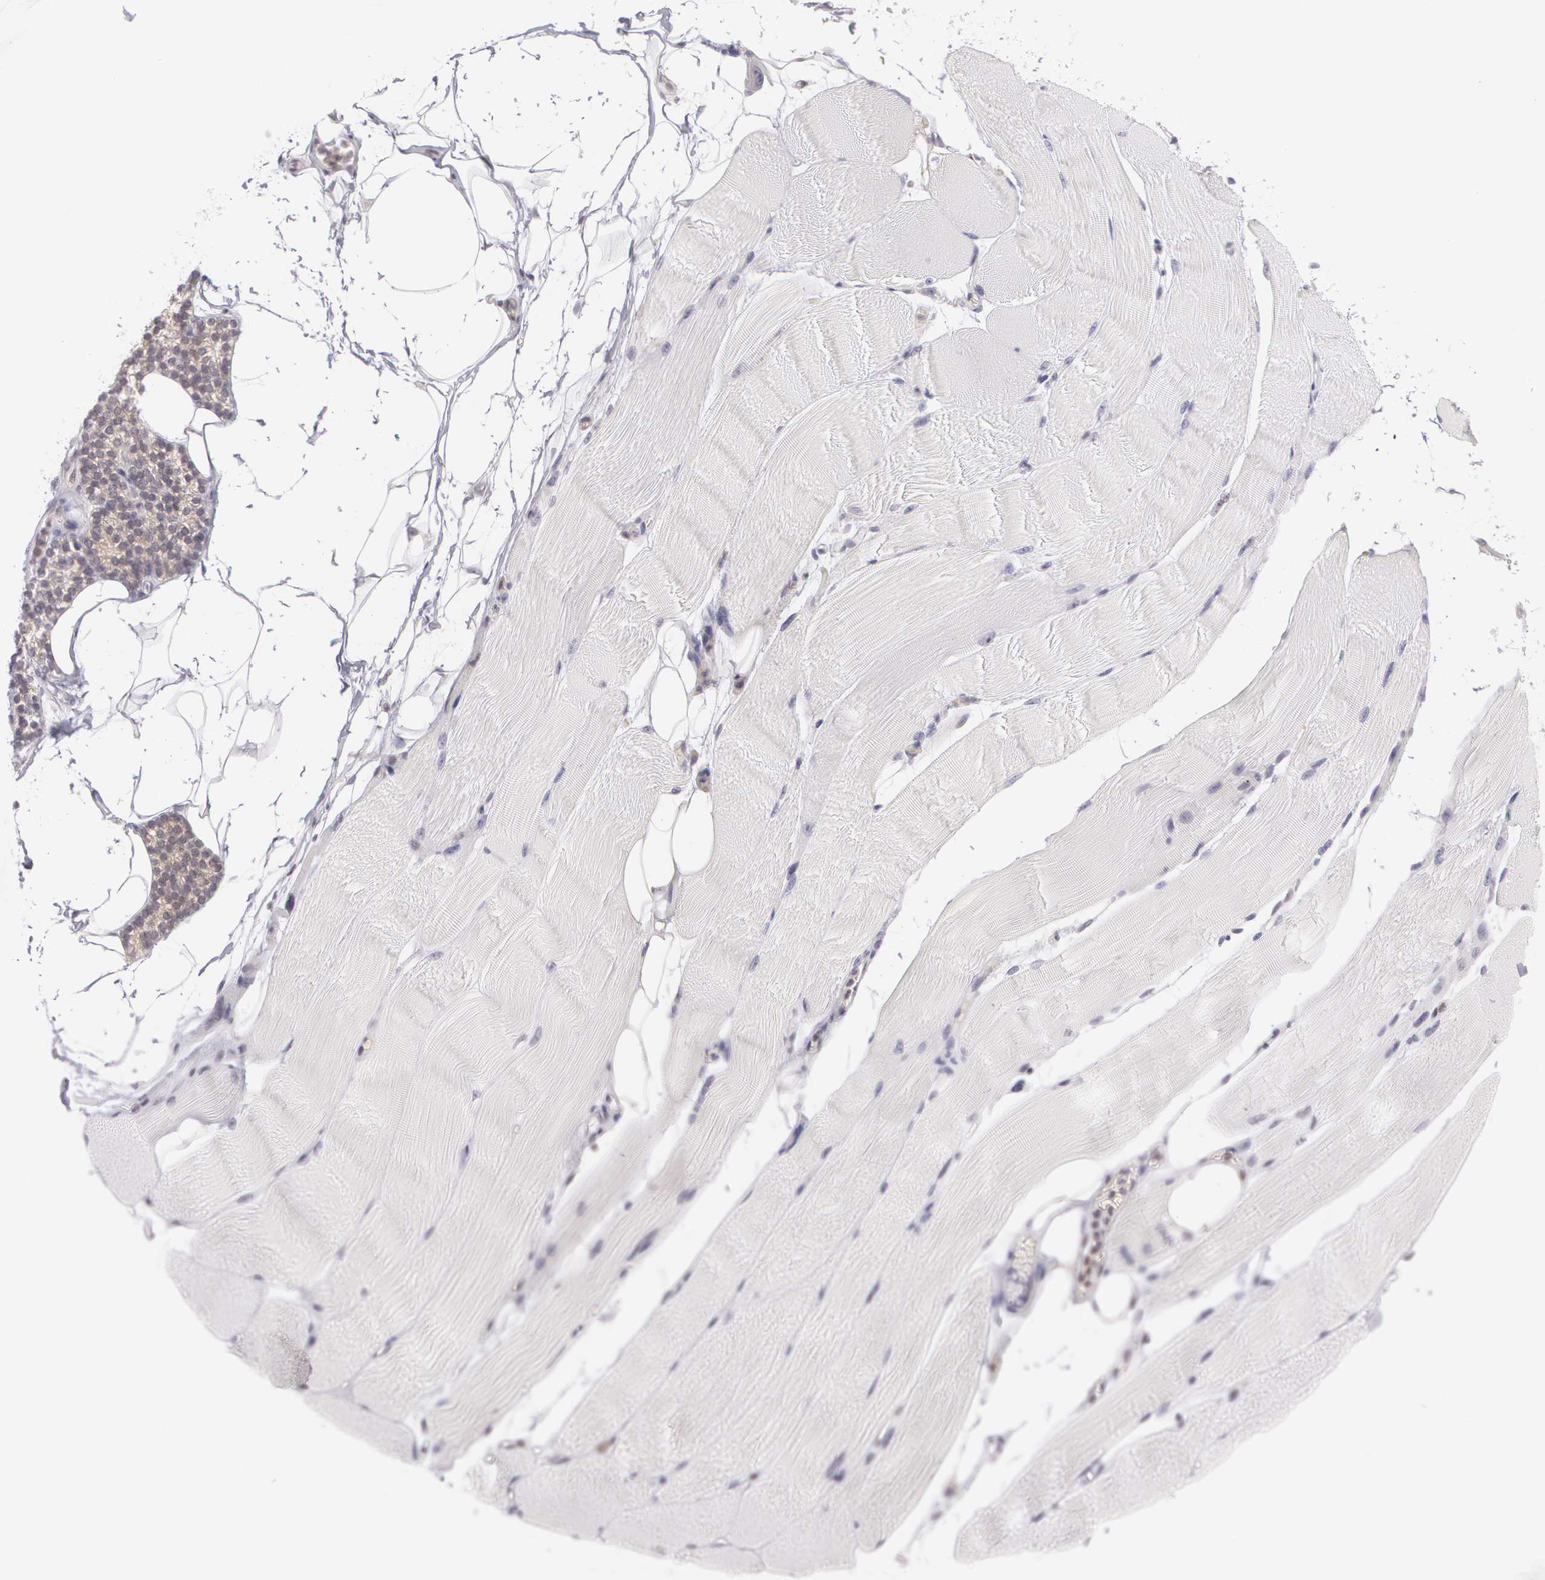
{"staining": {"intensity": "negative", "quantity": "none", "location": "none"}, "tissue": "skeletal muscle", "cell_type": "Myocytes", "image_type": "normal", "snomed": [{"axis": "morphology", "description": "Normal tissue, NOS"}, {"axis": "topography", "description": "Skeletal muscle"}, {"axis": "topography", "description": "Parathyroid gland"}], "caption": "Immunohistochemical staining of normal skeletal muscle reveals no significant expression in myocytes. Brightfield microscopy of immunohistochemistry stained with DAB (3,3'-diaminobenzidine) (brown) and hematoxylin (blue), captured at high magnification.", "gene": "BCL10", "patient": {"sex": "female", "age": 37}}